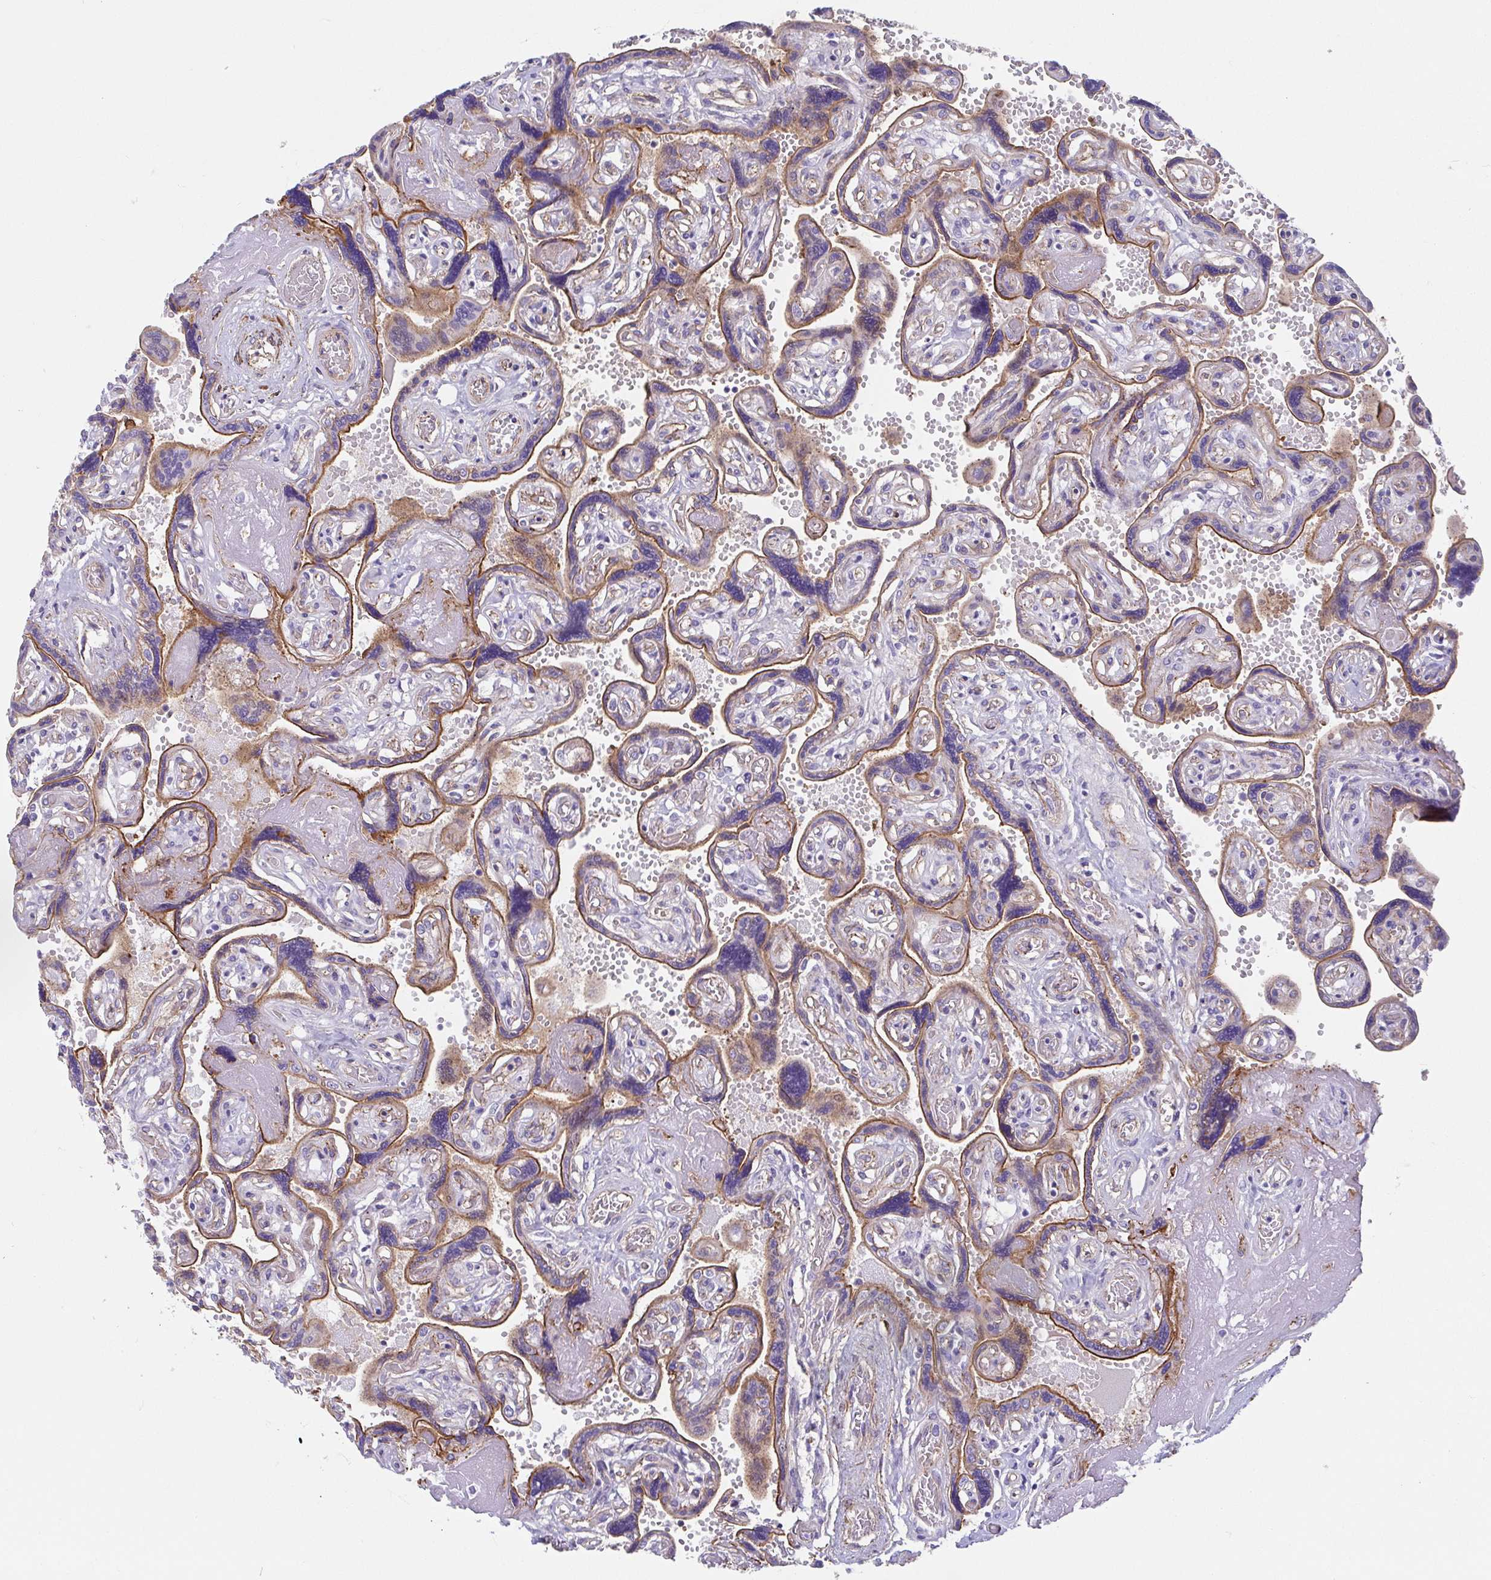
{"staining": {"intensity": "negative", "quantity": "none", "location": "none"}, "tissue": "placenta", "cell_type": "Decidual cells", "image_type": "normal", "snomed": [{"axis": "morphology", "description": "Normal tissue, NOS"}, {"axis": "topography", "description": "Placenta"}], "caption": "Decidual cells are negative for protein expression in unremarkable human placenta. (Stains: DAB IHC with hematoxylin counter stain, Microscopy: brightfield microscopy at high magnification).", "gene": "TRAM2", "patient": {"sex": "female", "age": 32}}